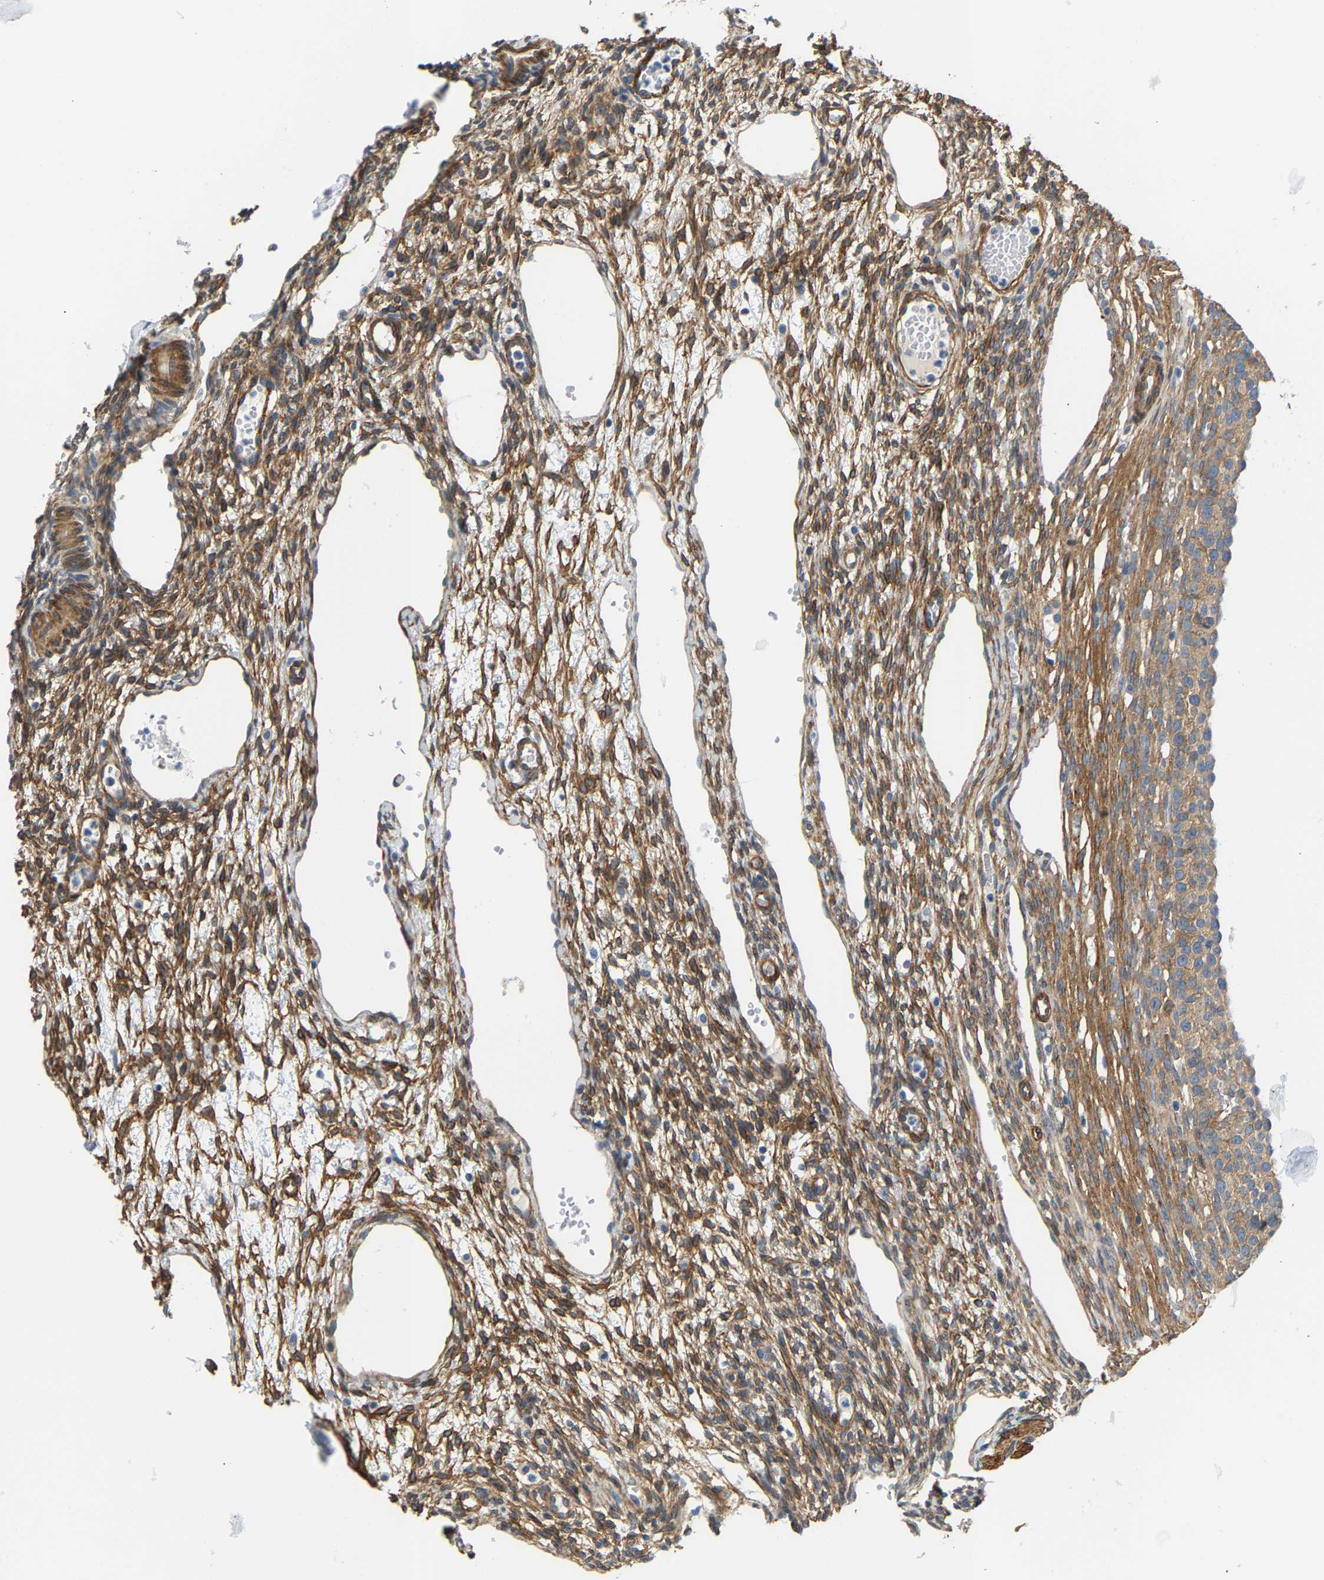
{"staining": {"intensity": "moderate", "quantity": ">75%", "location": "cytoplasmic/membranous"}, "tissue": "ovary", "cell_type": "Ovarian stroma cells", "image_type": "normal", "snomed": [{"axis": "morphology", "description": "Normal tissue, NOS"}, {"axis": "topography", "description": "Ovary"}], "caption": "Moderate cytoplasmic/membranous positivity for a protein is identified in about >75% of ovarian stroma cells of benign ovary using immunohistochemistry.", "gene": "PAWR", "patient": {"sex": "female", "age": 33}}